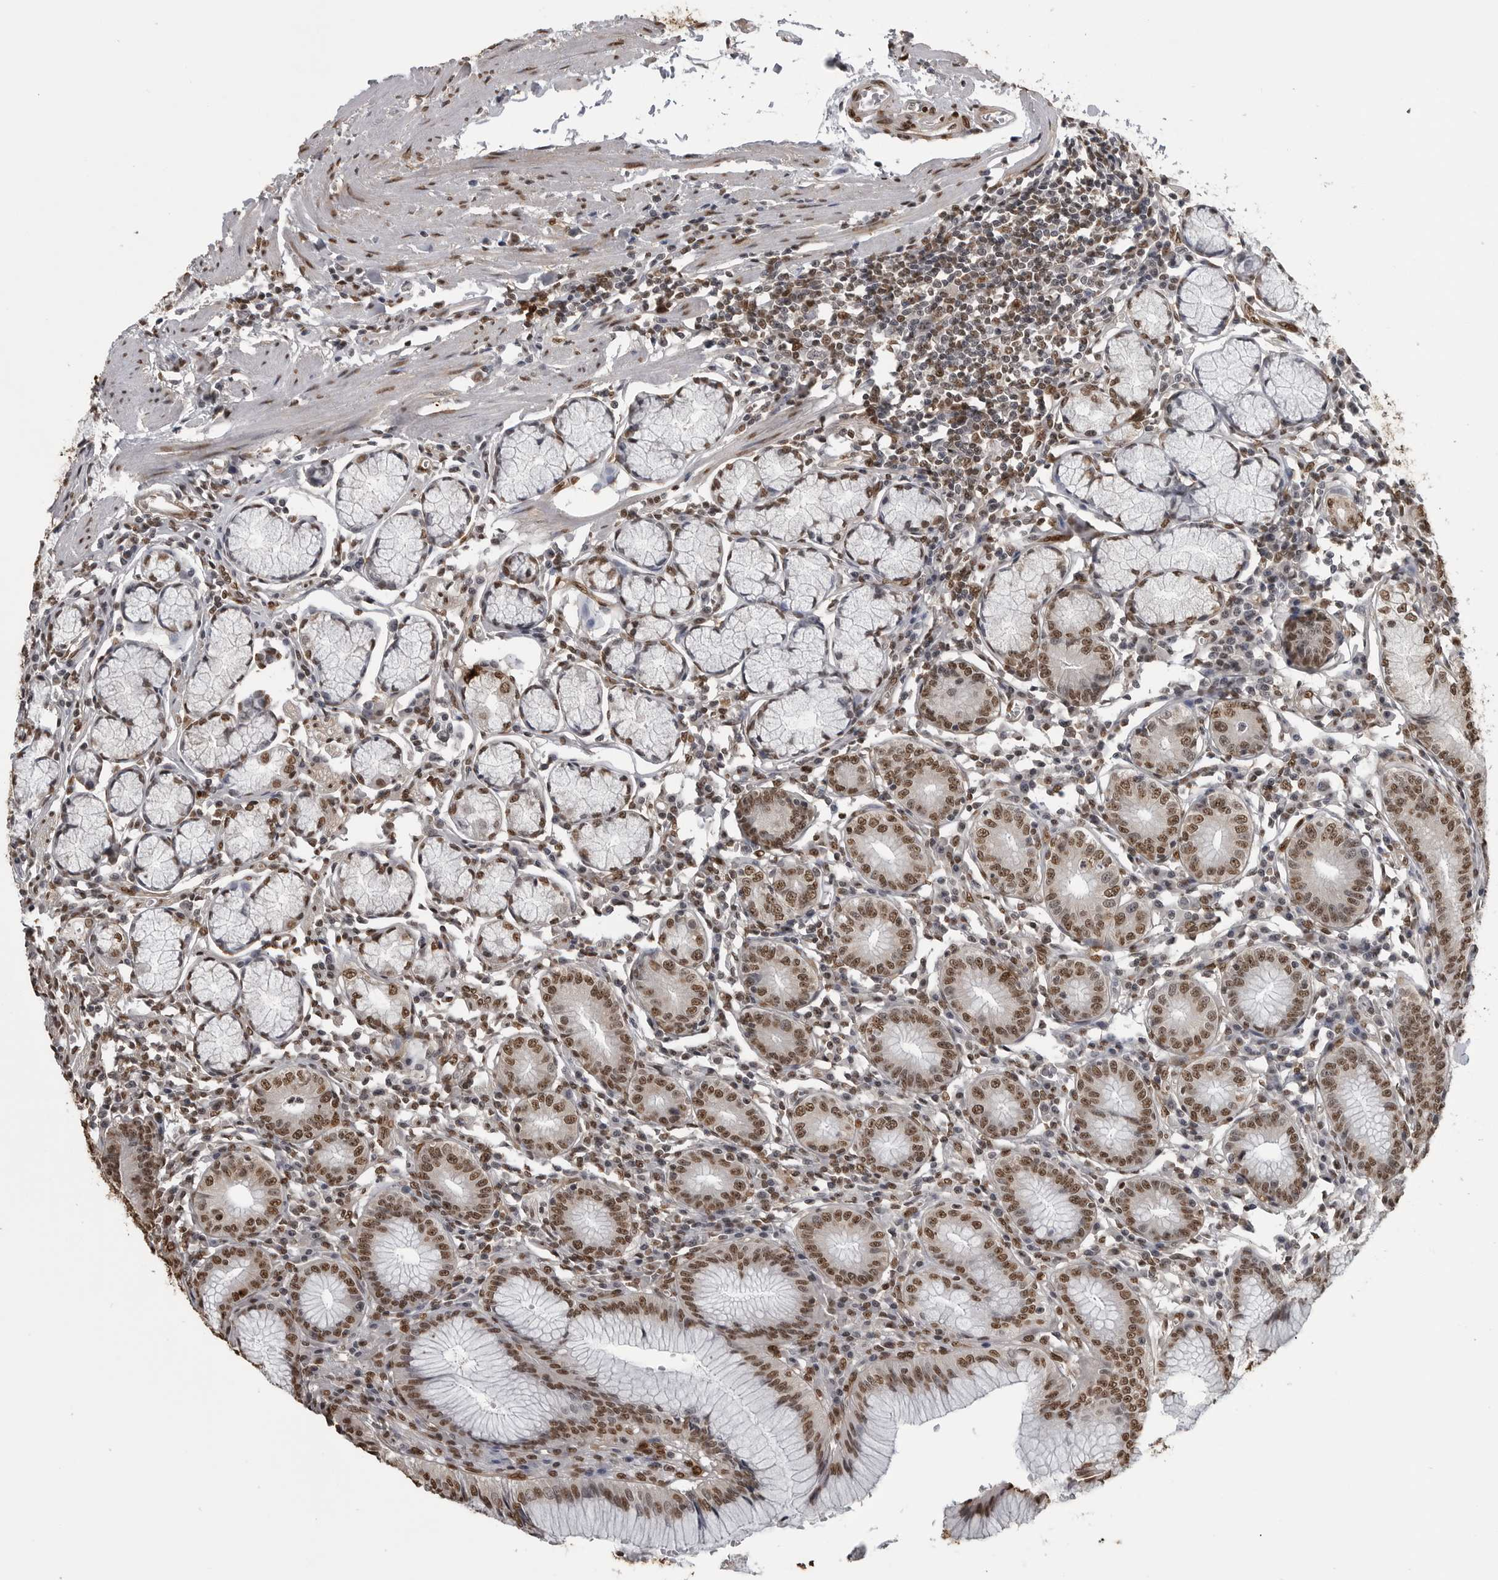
{"staining": {"intensity": "moderate", "quantity": ">75%", "location": "nuclear"}, "tissue": "stomach", "cell_type": "Glandular cells", "image_type": "normal", "snomed": [{"axis": "morphology", "description": "Normal tissue, NOS"}, {"axis": "topography", "description": "Stomach"}], "caption": "Brown immunohistochemical staining in normal stomach demonstrates moderate nuclear positivity in about >75% of glandular cells.", "gene": "SMAD2", "patient": {"sex": "male", "age": 55}}